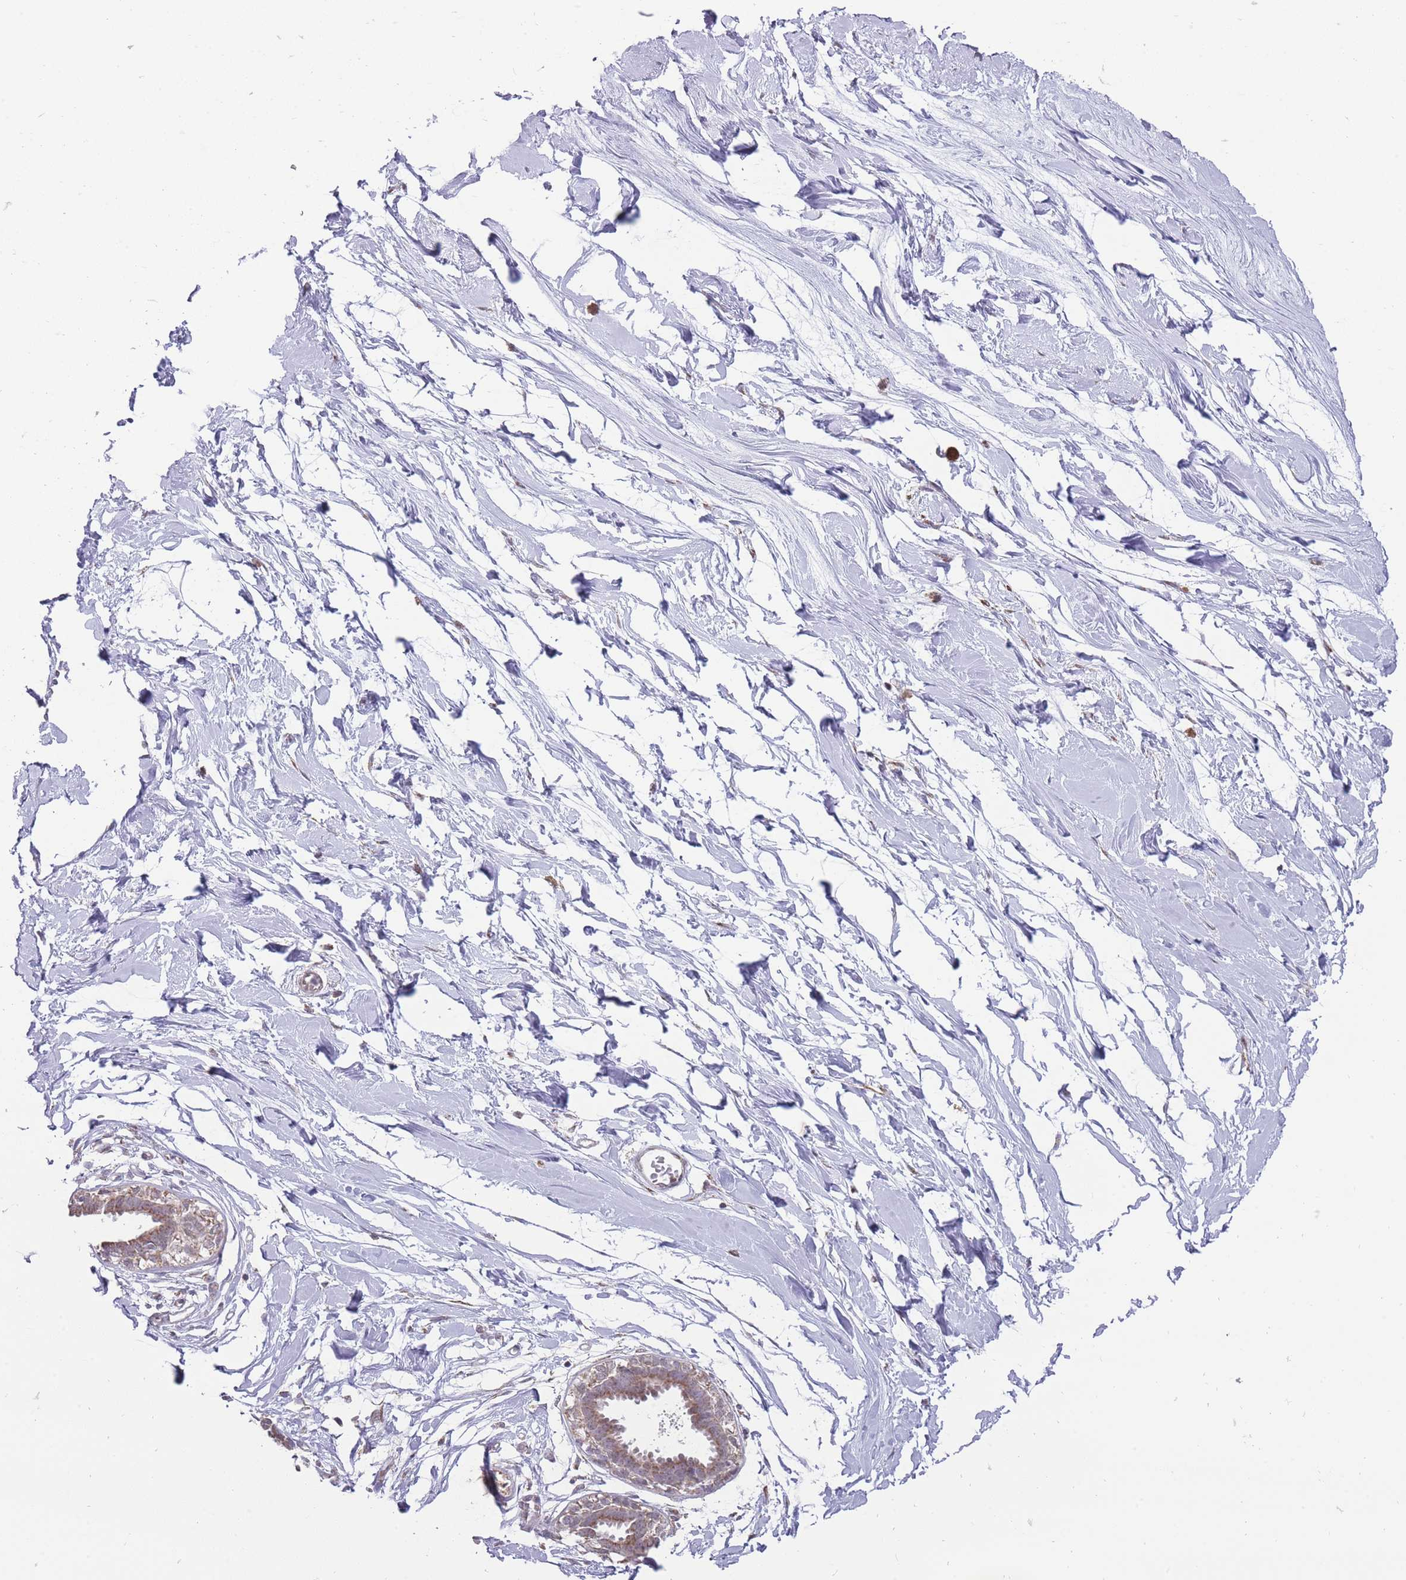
{"staining": {"intensity": "negative", "quantity": "none", "location": "none"}, "tissue": "breast", "cell_type": "Adipocytes", "image_type": "normal", "snomed": [{"axis": "morphology", "description": "Normal tissue, NOS"}, {"axis": "topography", "description": "Breast"}], "caption": "Adipocytes are negative for brown protein staining in unremarkable breast. (IHC, brightfield microscopy, high magnification).", "gene": "NELL1", "patient": {"sex": "female", "age": 45}}